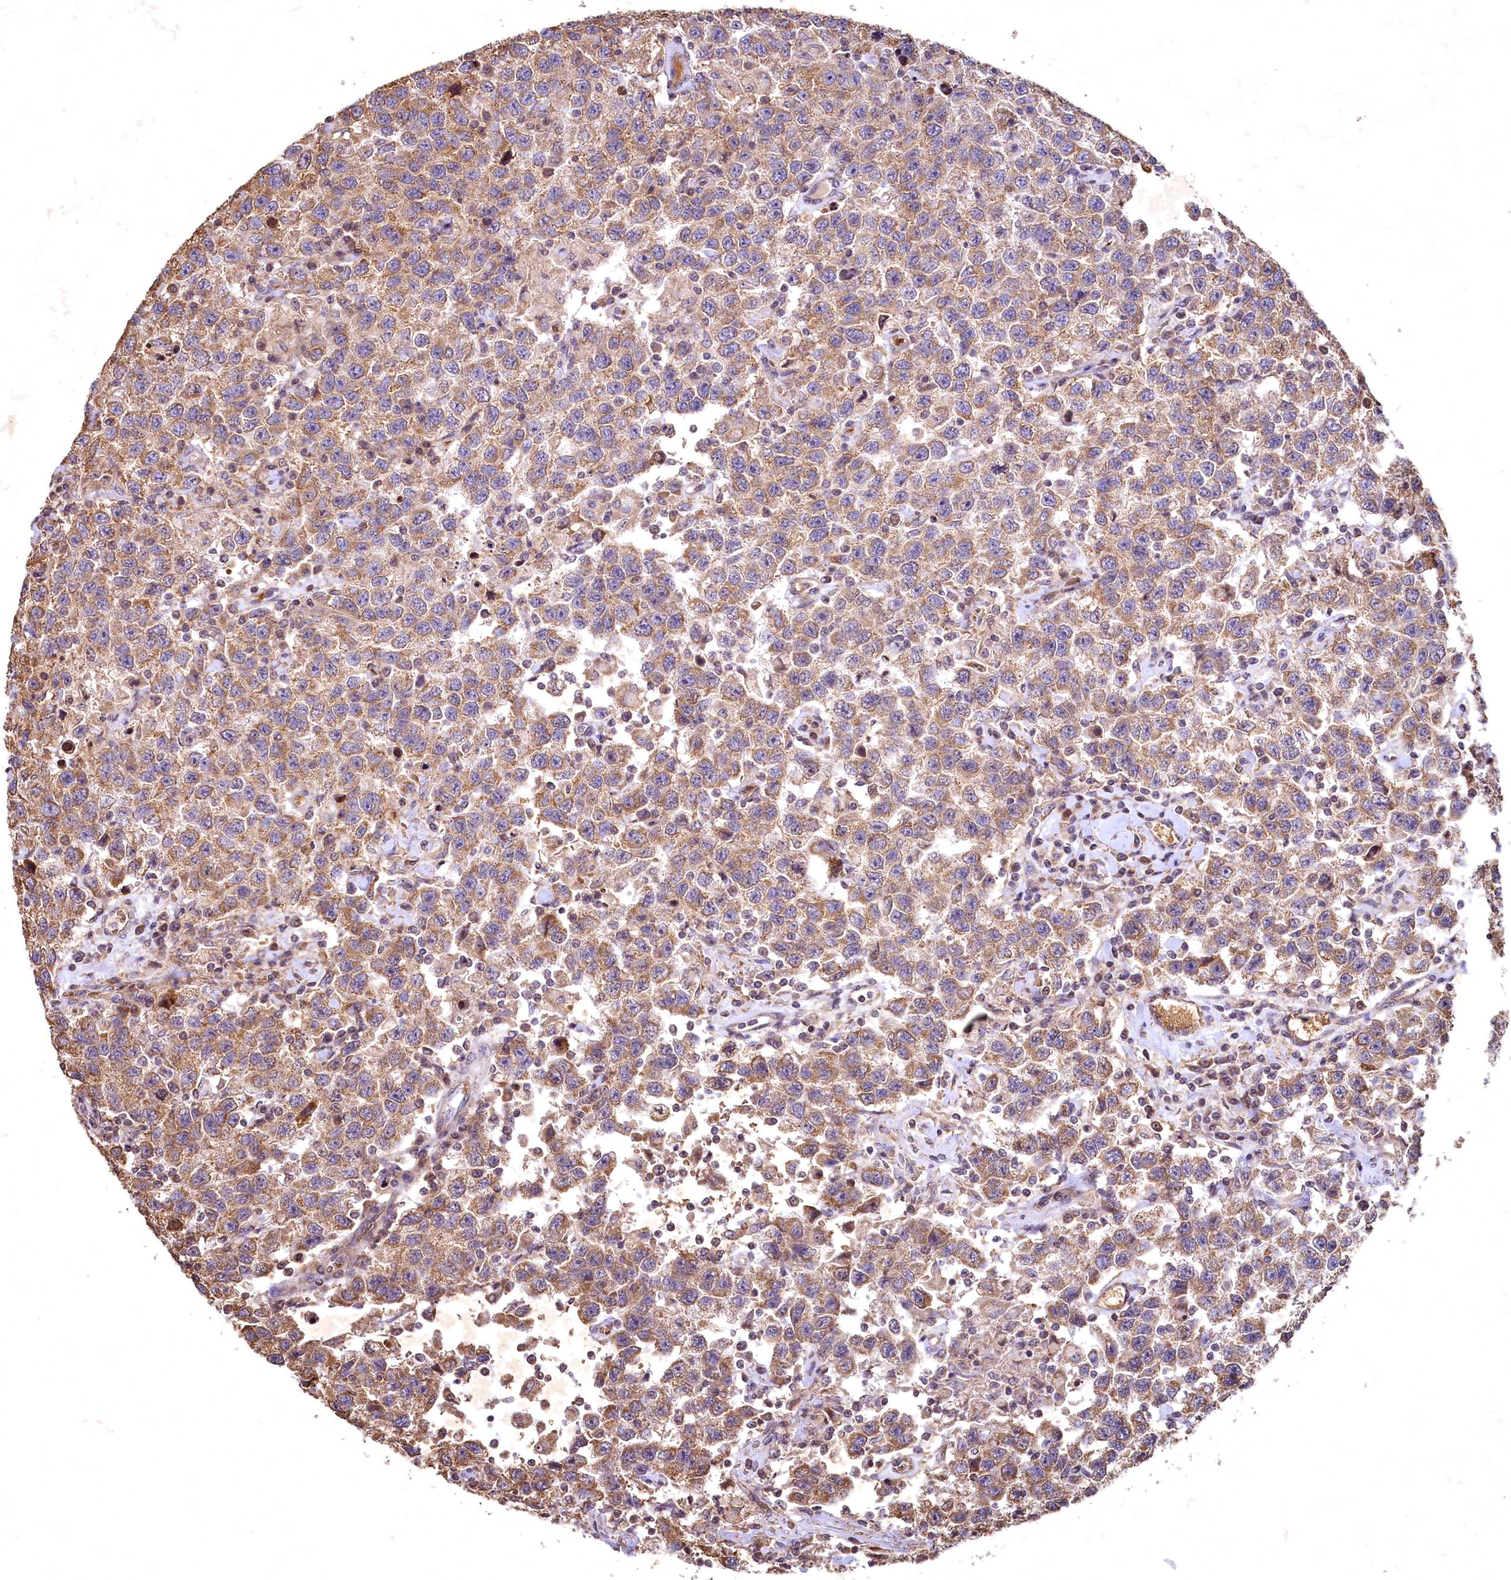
{"staining": {"intensity": "moderate", "quantity": ">75%", "location": "cytoplasmic/membranous"}, "tissue": "testis cancer", "cell_type": "Tumor cells", "image_type": "cancer", "snomed": [{"axis": "morphology", "description": "Seminoma, NOS"}, {"axis": "topography", "description": "Testis"}], "caption": "Testis seminoma stained with a brown dye reveals moderate cytoplasmic/membranous positive expression in about >75% of tumor cells.", "gene": "SPTA1", "patient": {"sex": "male", "age": 41}}